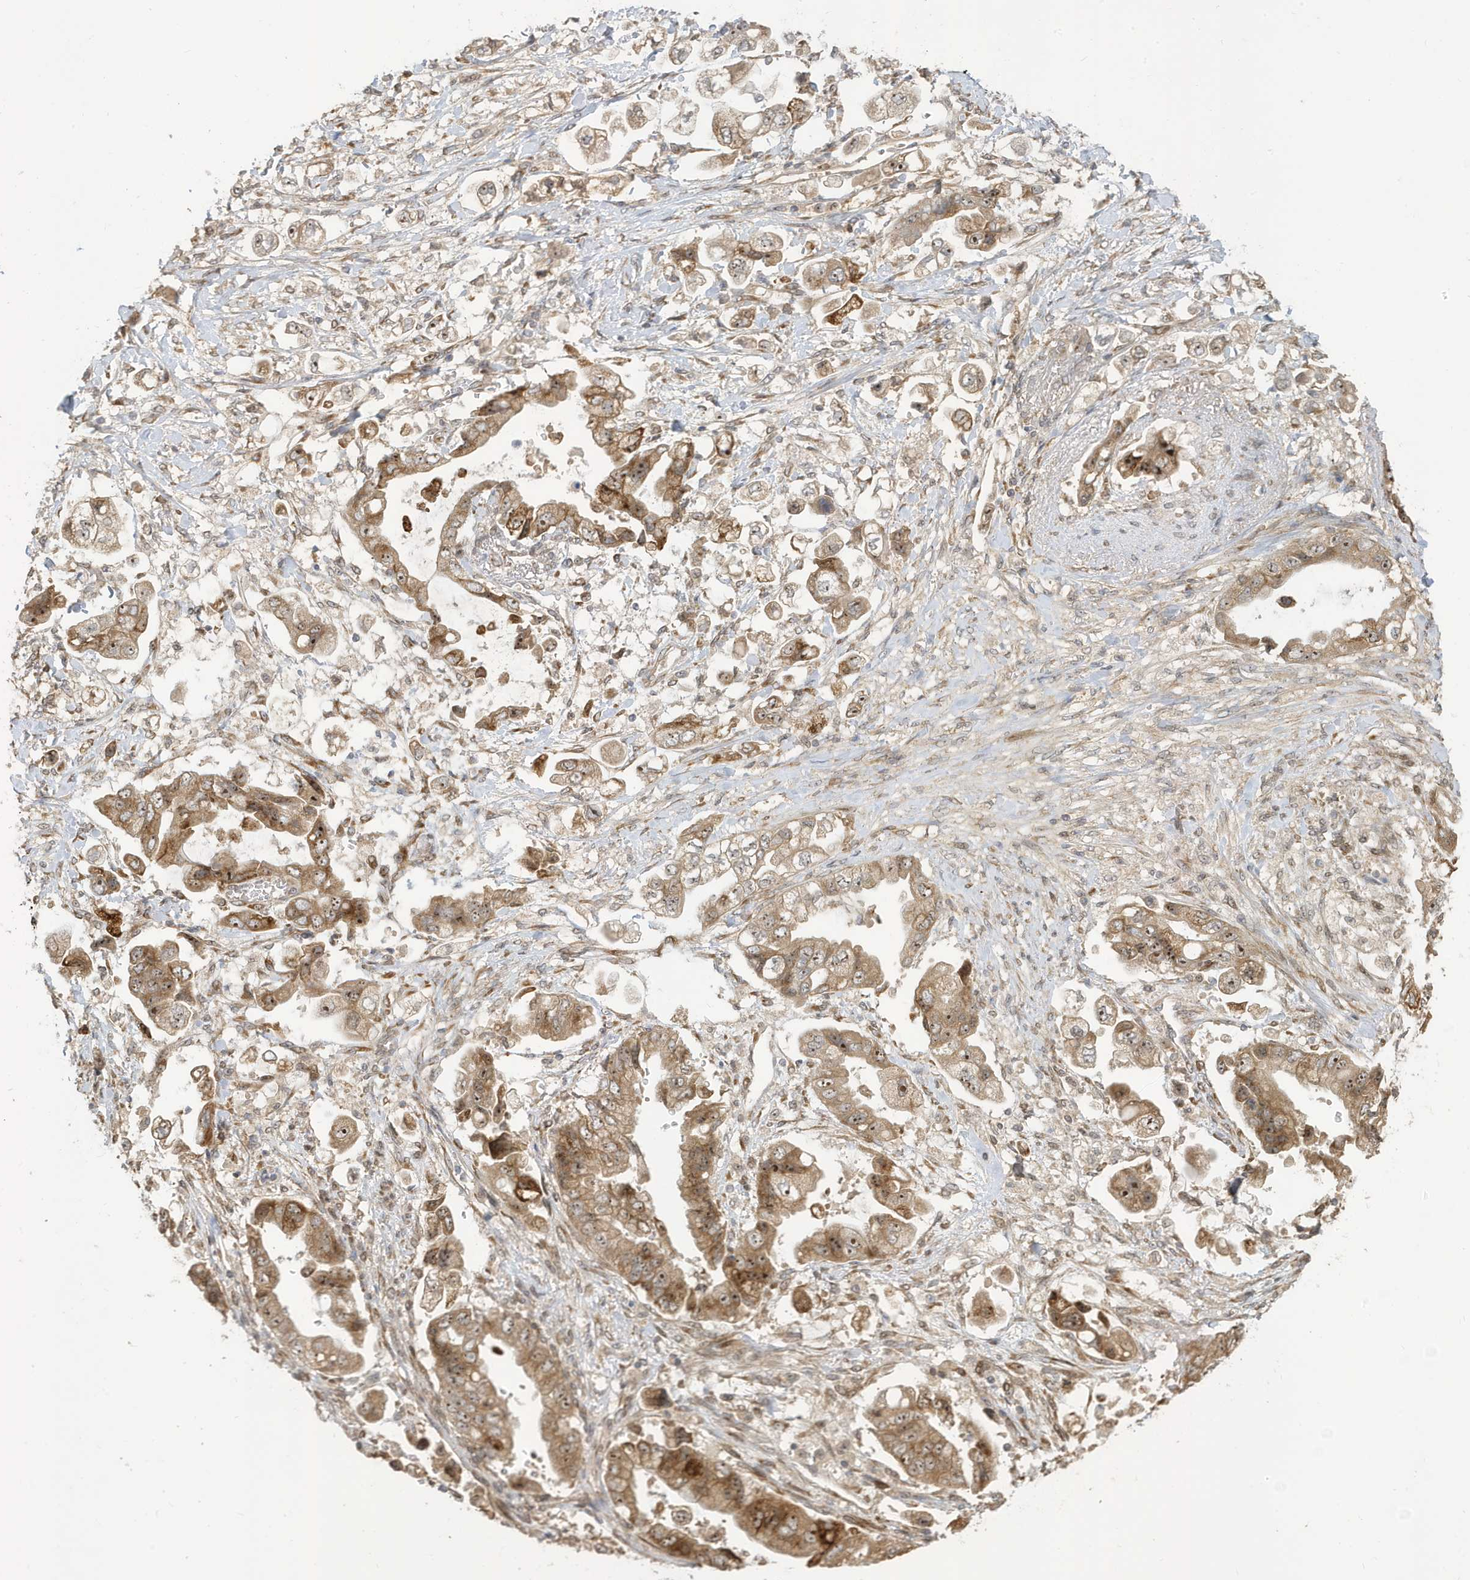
{"staining": {"intensity": "moderate", "quantity": ">75%", "location": "cytoplasmic/membranous,nuclear"}, "tissue": "stomach cancer", "cell_type": "Tumor cells", "image_type": "cancer", "snomed": [{"axis": "morphology", "description": "Adenocarcinoma, NOS"}, {"axis": "topography", "description": "Stomach"}], "caption": "Protein positivity by immunohistochemistry (IHC) demonstrates moderate cytoplasmic/membranous and nuclear positivity in about >75% of tumor cells in stomach adenocarcinoma.", "gene": "ECM2", "patient": {"sex": "male", "age": 62}}